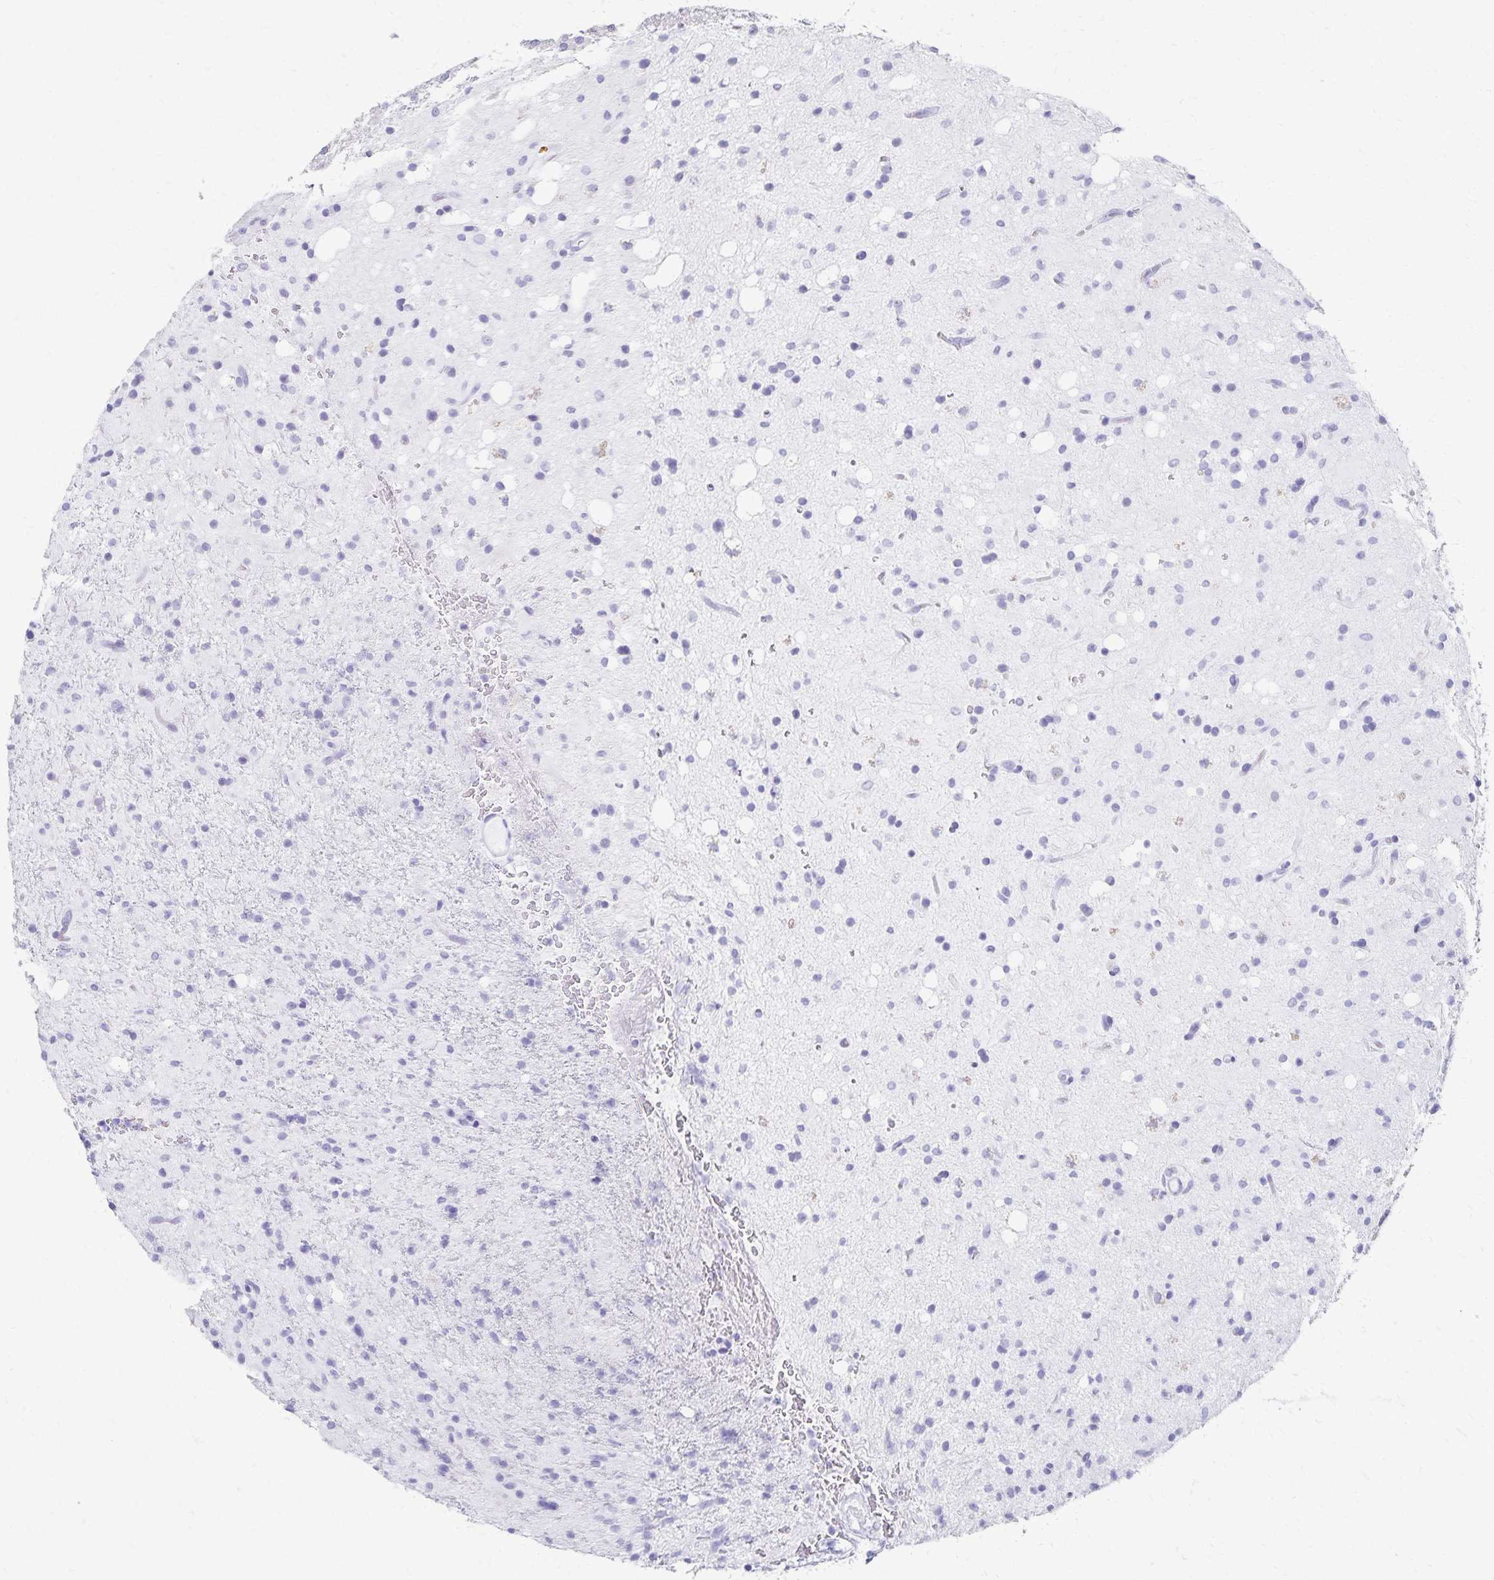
{"staining": {"intensity": "negative", "quantity": "none", "location": "none"}, "tissue": "glioma", "cell_type": "Tumor cells", "image_type": "cancer", "snomed": [{"axis": "morphology", "description": "Glioma, malignant, Low grade"}, {"axis": "topography", "description": "Brain"}], "caption": "DAB (3,3'-diaminobenzidine) immunohistochemical staining of glioma reveals no significant expression in tumor cells.", "gene": "GIP", "patient": {"sex": "female", "age": 33}}